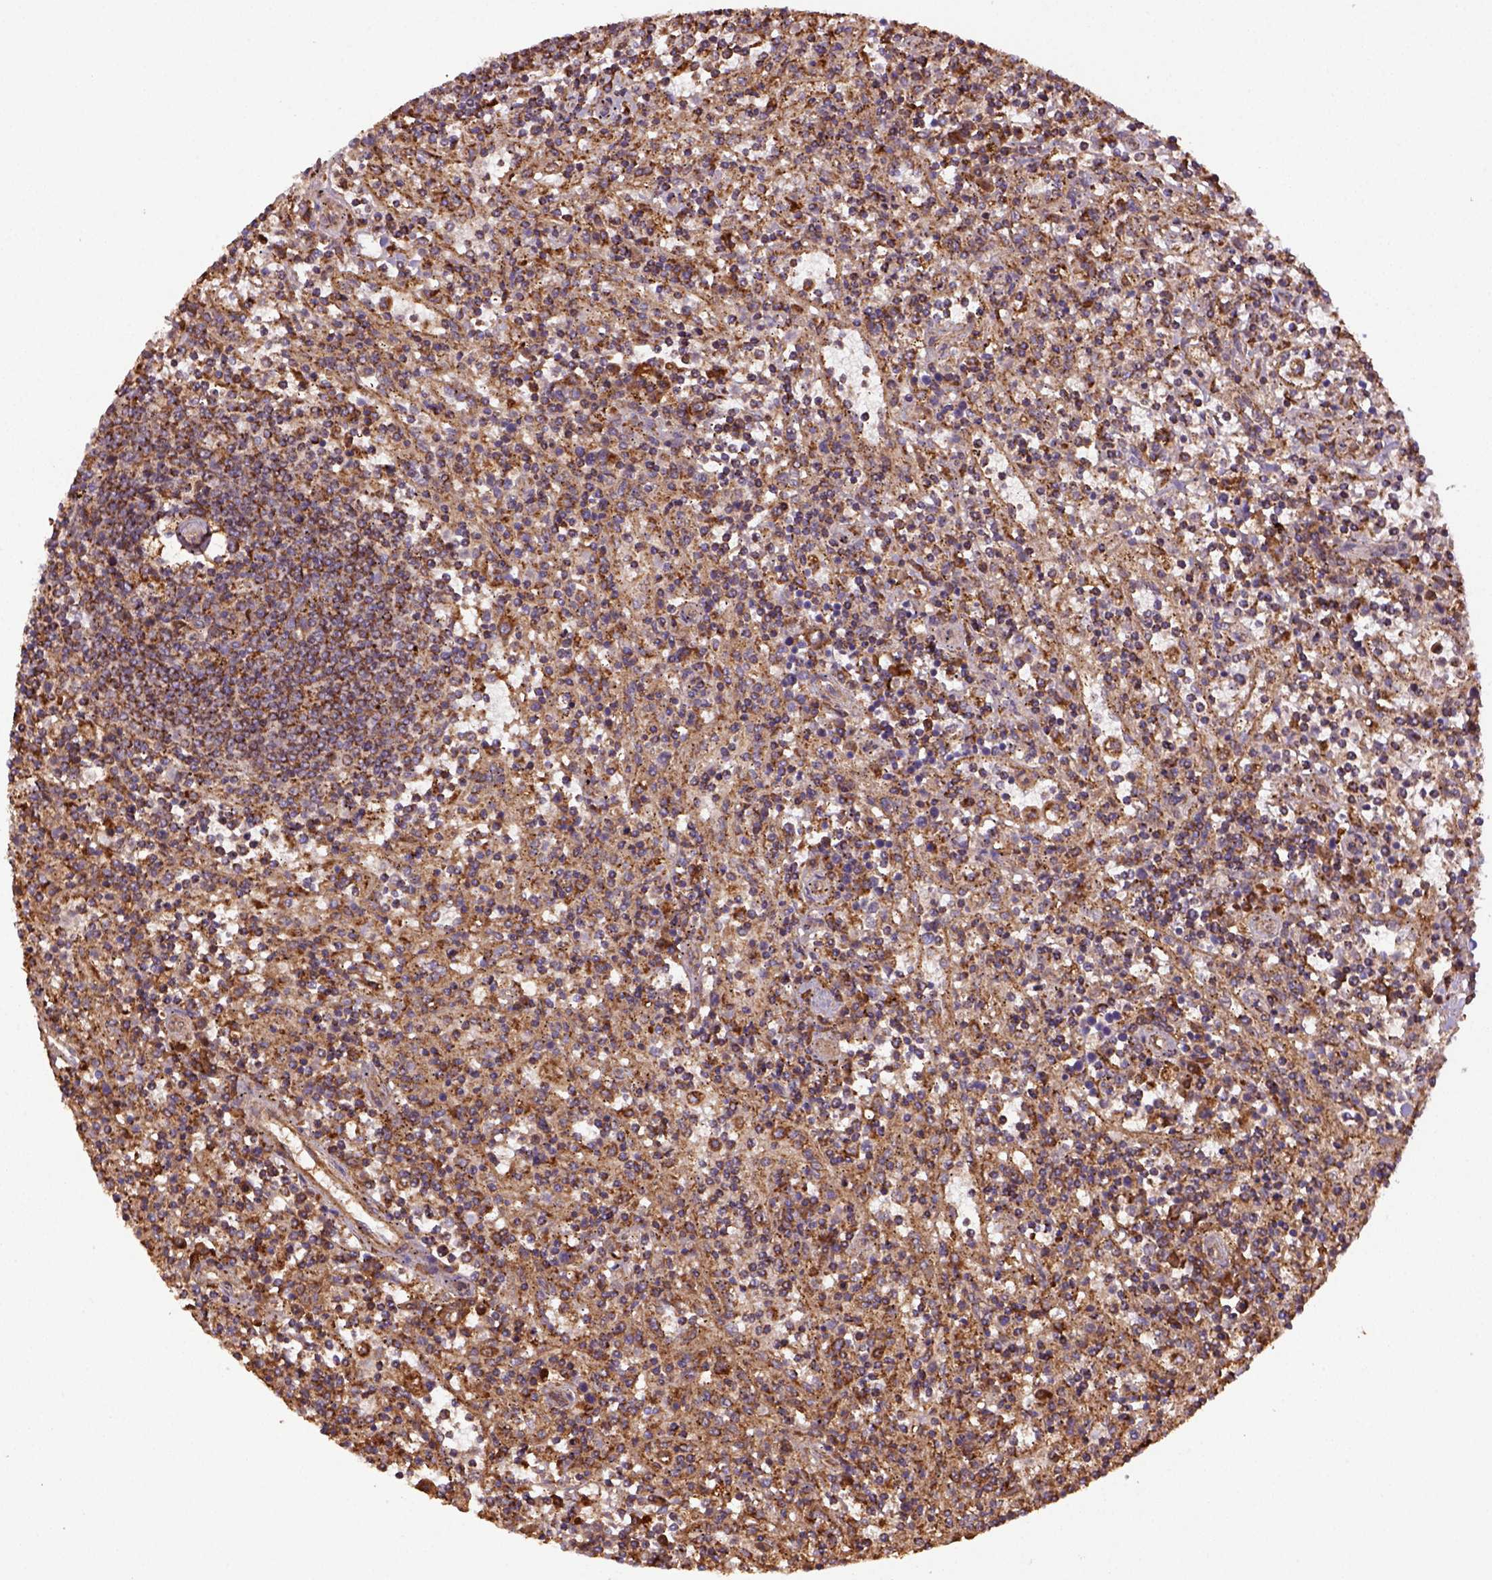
{"staining": {"intensity": "moderate", "quantity": ">75%", "location": "cytoplasmic/membranous"}, "tissue": "lymphoma", "cell_type": "Tumor cells", "image_type": "cancer", "snomed": [{"axis": "morphology", "description": "Malignant lymphoma, non-Hodgkin's type, Low grade"}, {"axis": "topography", "description": "Spleen"}], "caption": "Low-grade malignant lymphoma, non-Hodgkin's type stained for a protein (brown) shows moderate cytoplasmic/membranous positive staining in about >75% of tumor cells.", "gene": "MAPK8IP3", "patient": {"sex": "male", "age": 62}}